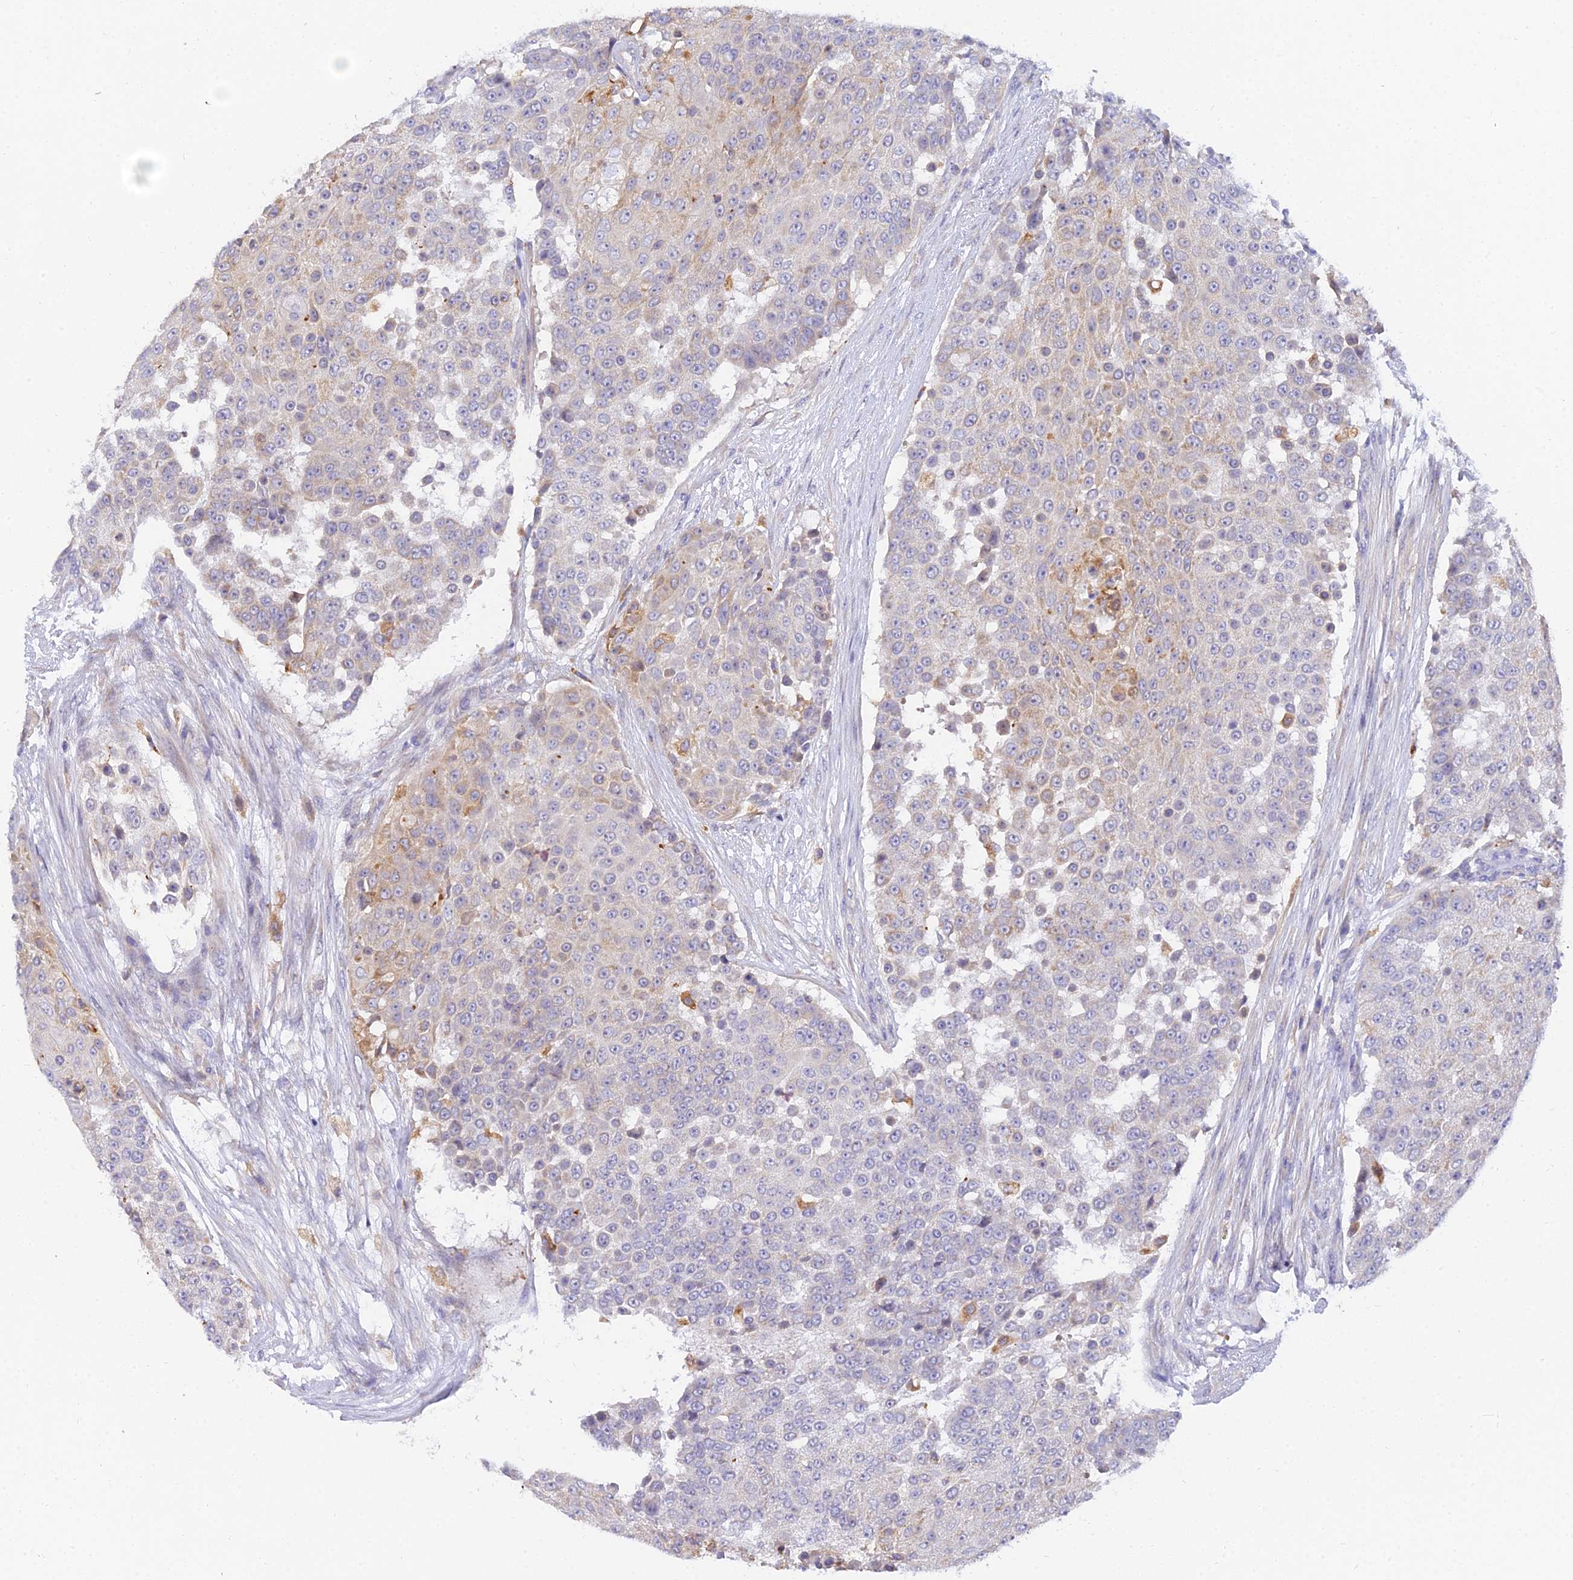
{"staining": {"intensity": "weak", "quantity": "25%-75%", "location": "cytoplasmic/membranous"}, "tissue": "urothelial cancer", "cell_type": "Tumor cells", "image_type": "cancer", "snomed": [{"axis": "morphology", "description": "Urothelial carcinoma, High grade"}, {"axis": "topography", "description": "Urinary bladder"}], "caption": "Protein staining by IHC reveals weak cytoplasmic/membranous staining in approximately 25%-75% of tumor cells in urothelial cancer.", "gene": "ARL8B", "patient": {"sex": "female", "age": 63}}